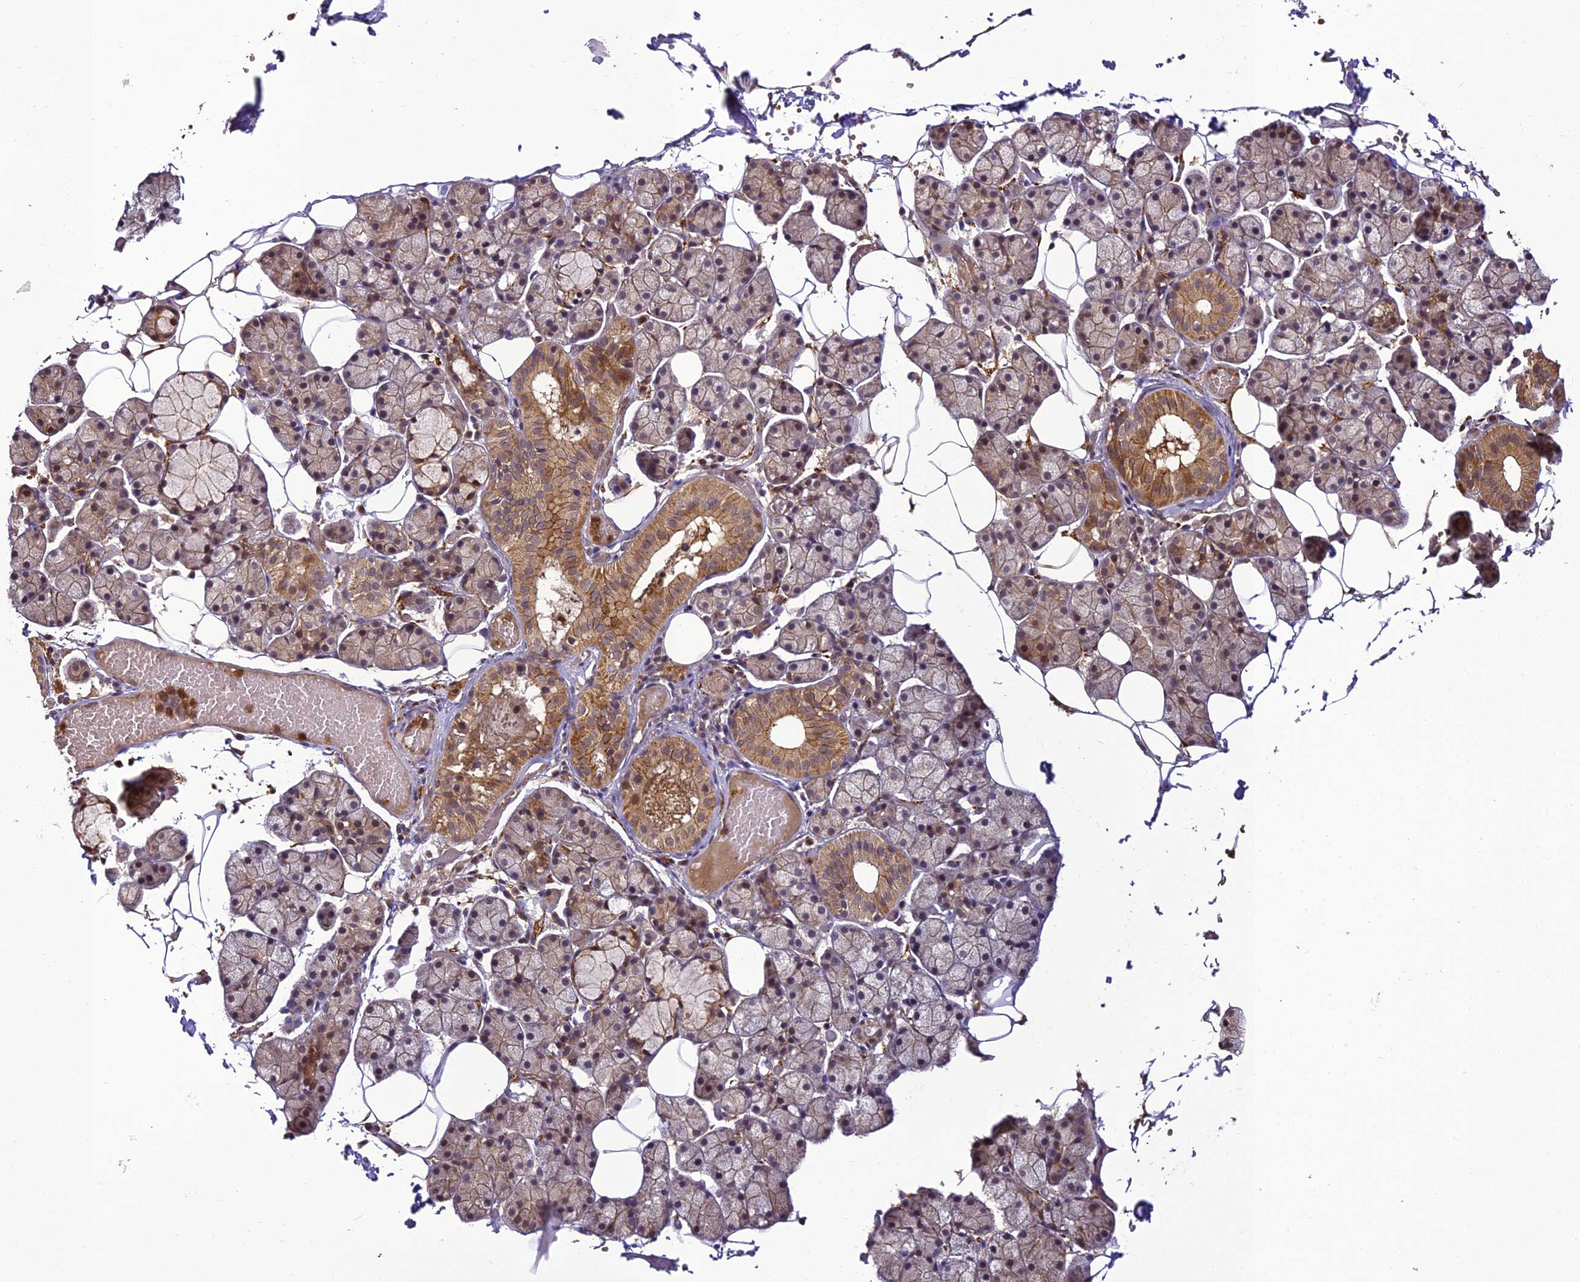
{"staining": {"intensity": "strong", "quantity": "25%-75%", "location": "cytoplasmic/membranous"}, "tissue": "salivary gland", "cell_type": "Glandular cells", "image_type": "normal", "snomed": [{"axis": "morphology", "description": "Normal tissue, NOS"}, {"axis": "topography", "description": "Salivary gland"}], "caption": "Protein expression analysis of unremarkable human salivary gland reveals strong cytoplasmic/membranous positivity in about 25%-75% of glandular cells. The staining is performed using DAB (3,3'-diaminobenzidine) brown chromogen to label protein expression. The nuclei are counter-stained blue using hematoxylin.", "gene": "BCDIN3D", "patient": {"sex": "female", "age": 33}}